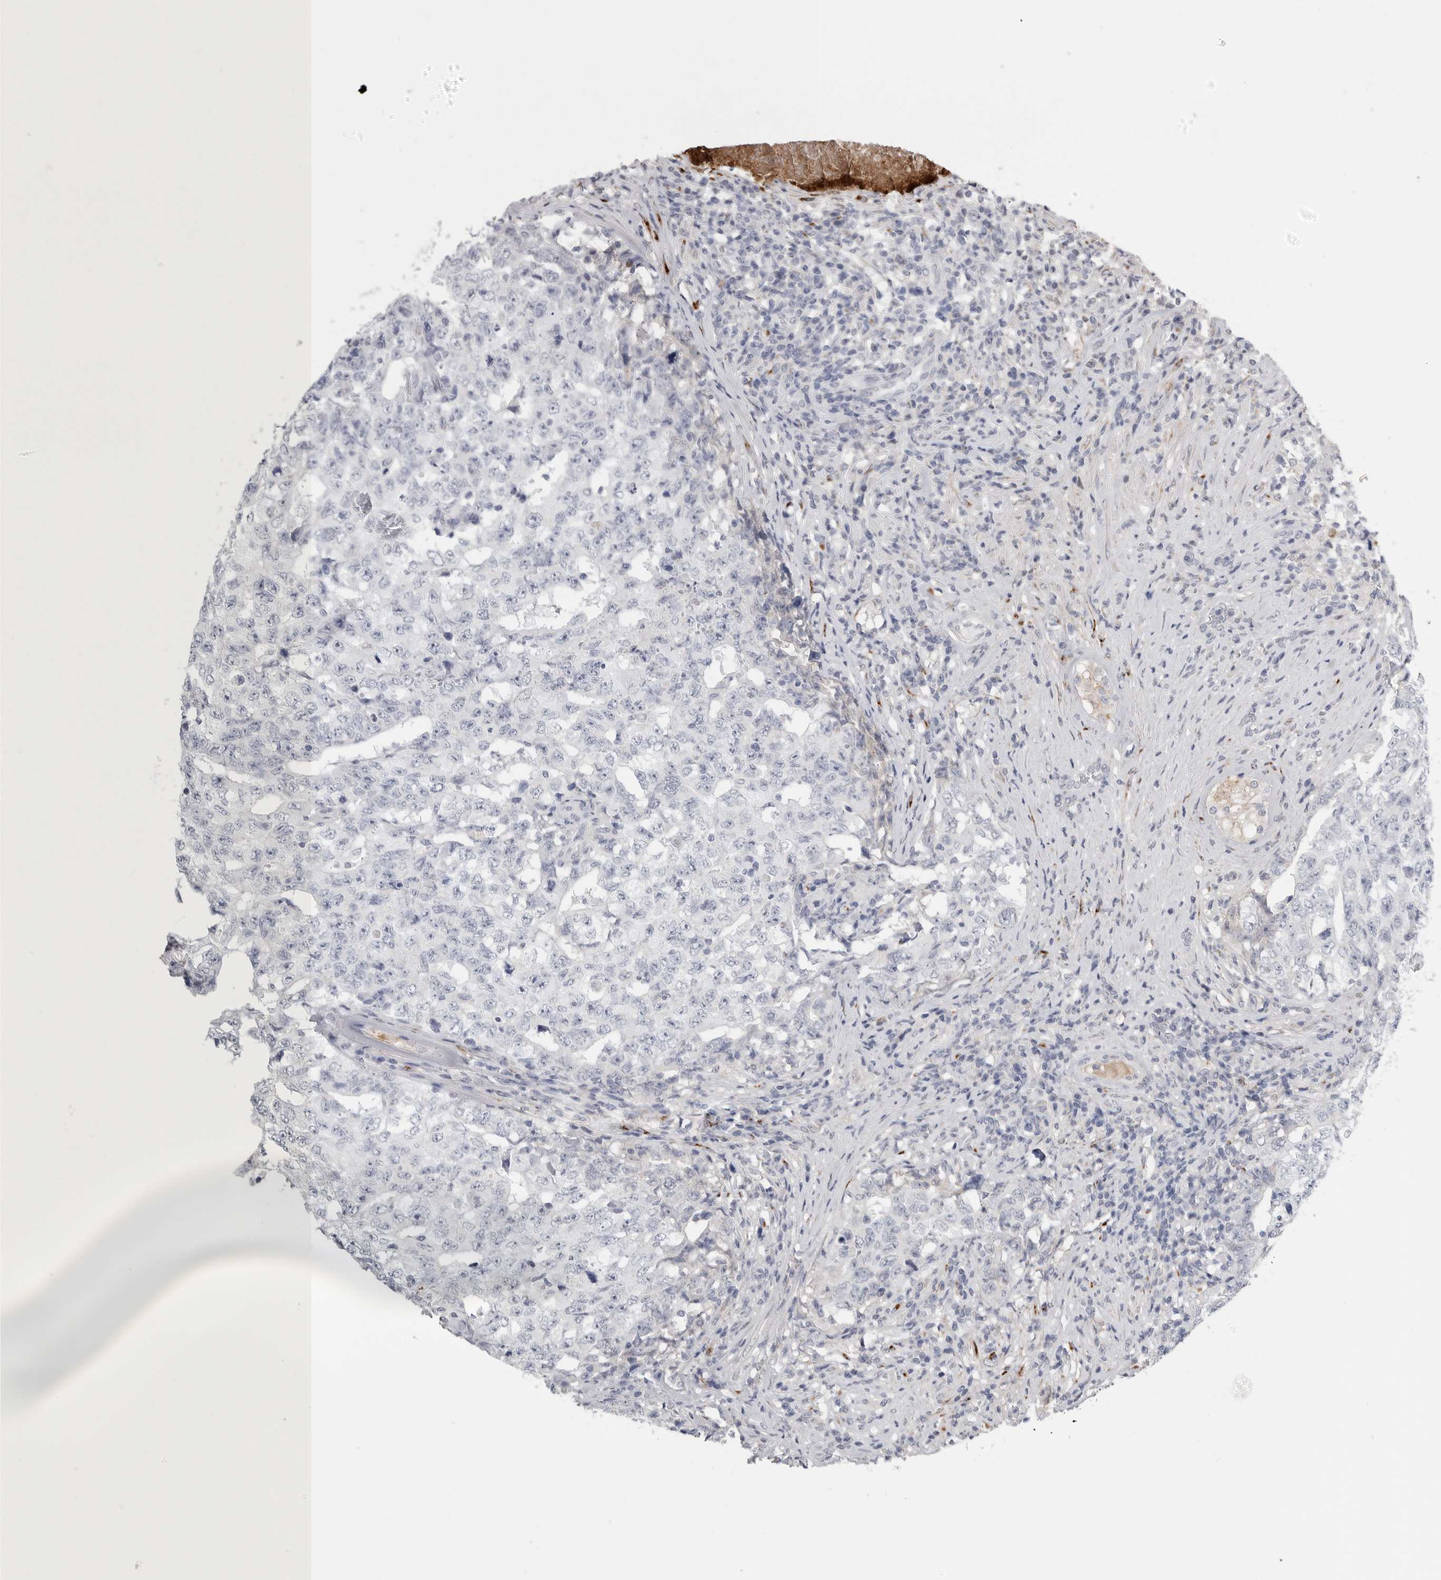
{"staining": {"intensity": "negative", "quantity": "none", "location": "none"}, "tissue": "testis cancer", "cell_type": "Tumor cells", "image_type": "cancer", "snomed": [{"axis": "morphology", "description": "Carcinoma, Embryonal, NOS"}, {"axis": "topography", "description": "Testis"}], "caption": "DAB (3,3'-diaminobenzidine) immunohistochemical staining of human embryonal carcinoma (testis) displays no significant positivity in tumor cells.", "gene": "TIMP1", "patient": {"sex": "male", "age": 26}}